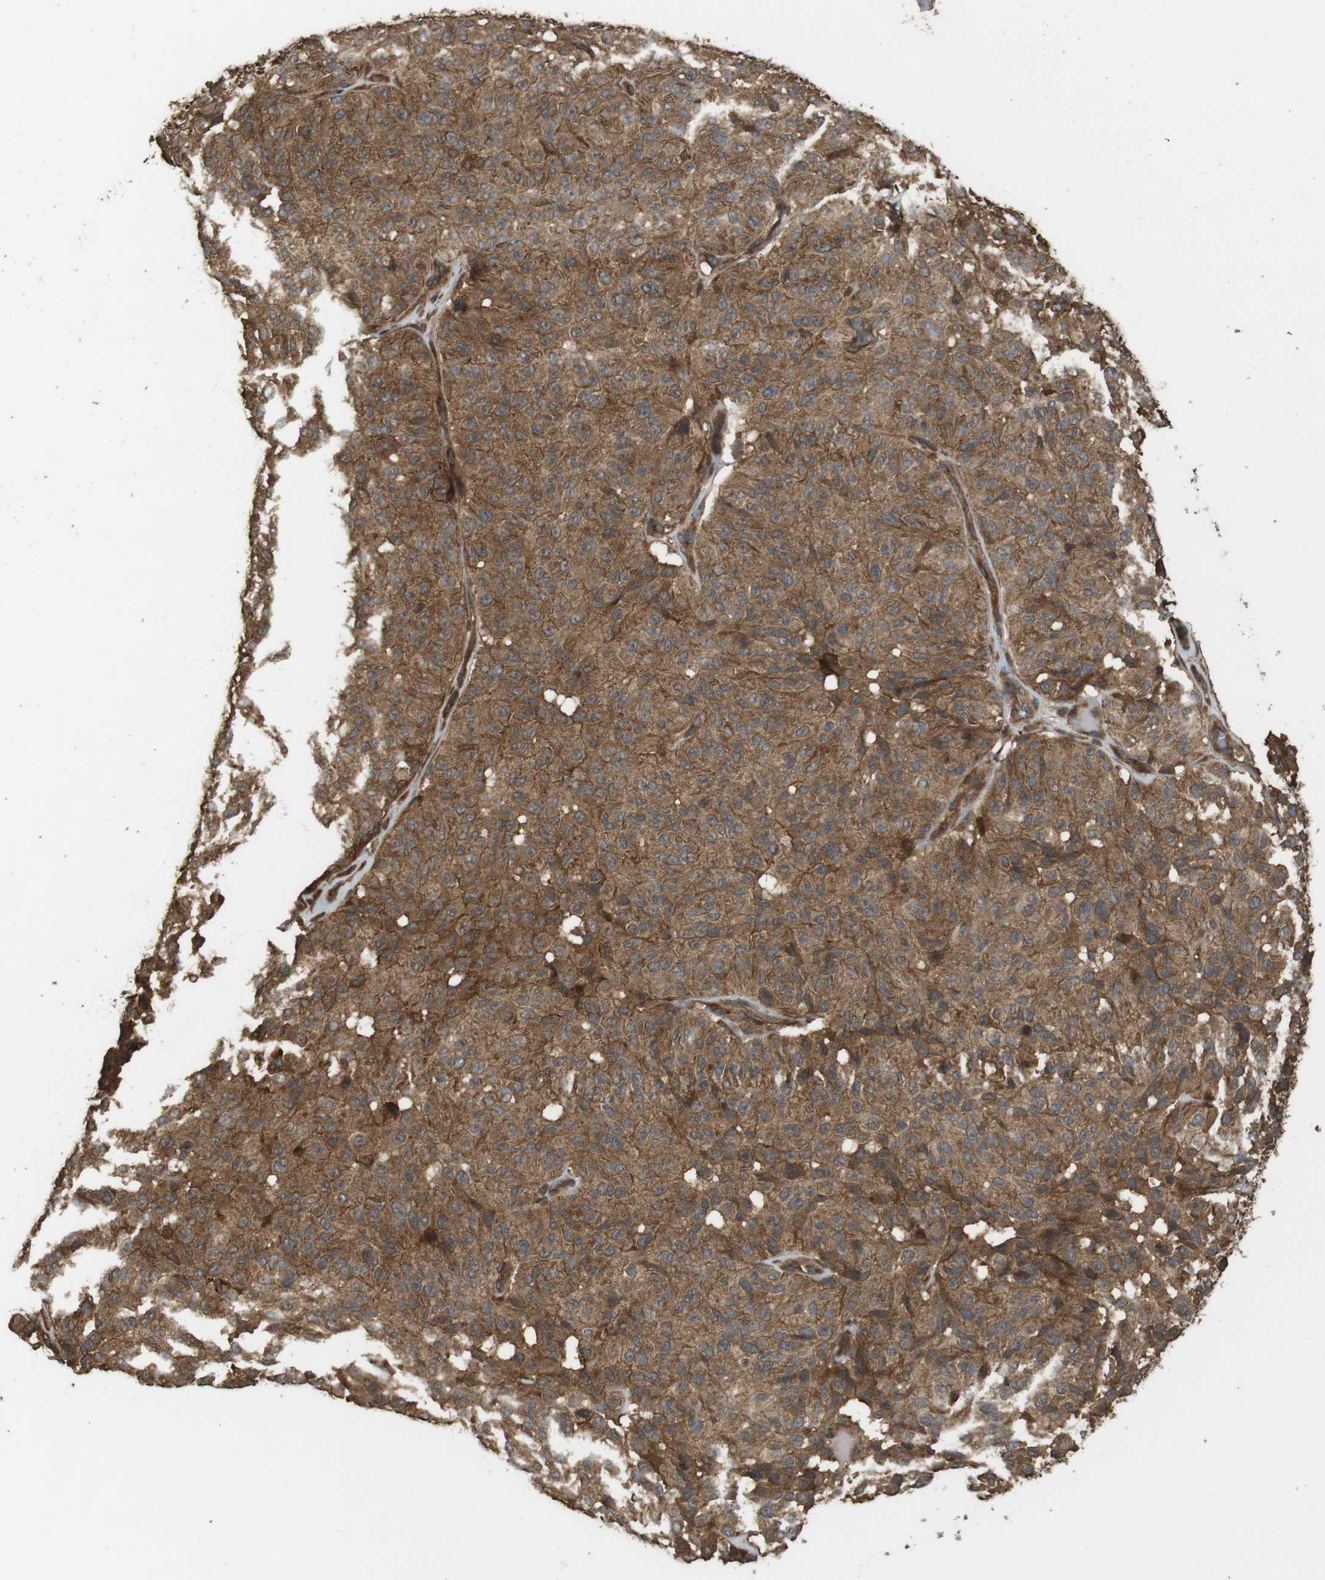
{"staining": {"intensity": "strong", "quantity": ">75%", "location": "cytoplasmic/membranous"}, "tissue": "melanoma", "cell_type": "Tumor cells", "image_type": "cancer", "snomed": [{"axis": "morphology", "description": "Malignant melanoma, NOS"}, {"axis": "topography", "description": "Skin"}], "caption": "Malignant melanoma stained with a brown dye demonstrates strong cytoplasmic/membranous positive staining in about >75% of tumor cells.", "gene": "BAG4", "patient": {"sex": "female", "age": 46}}